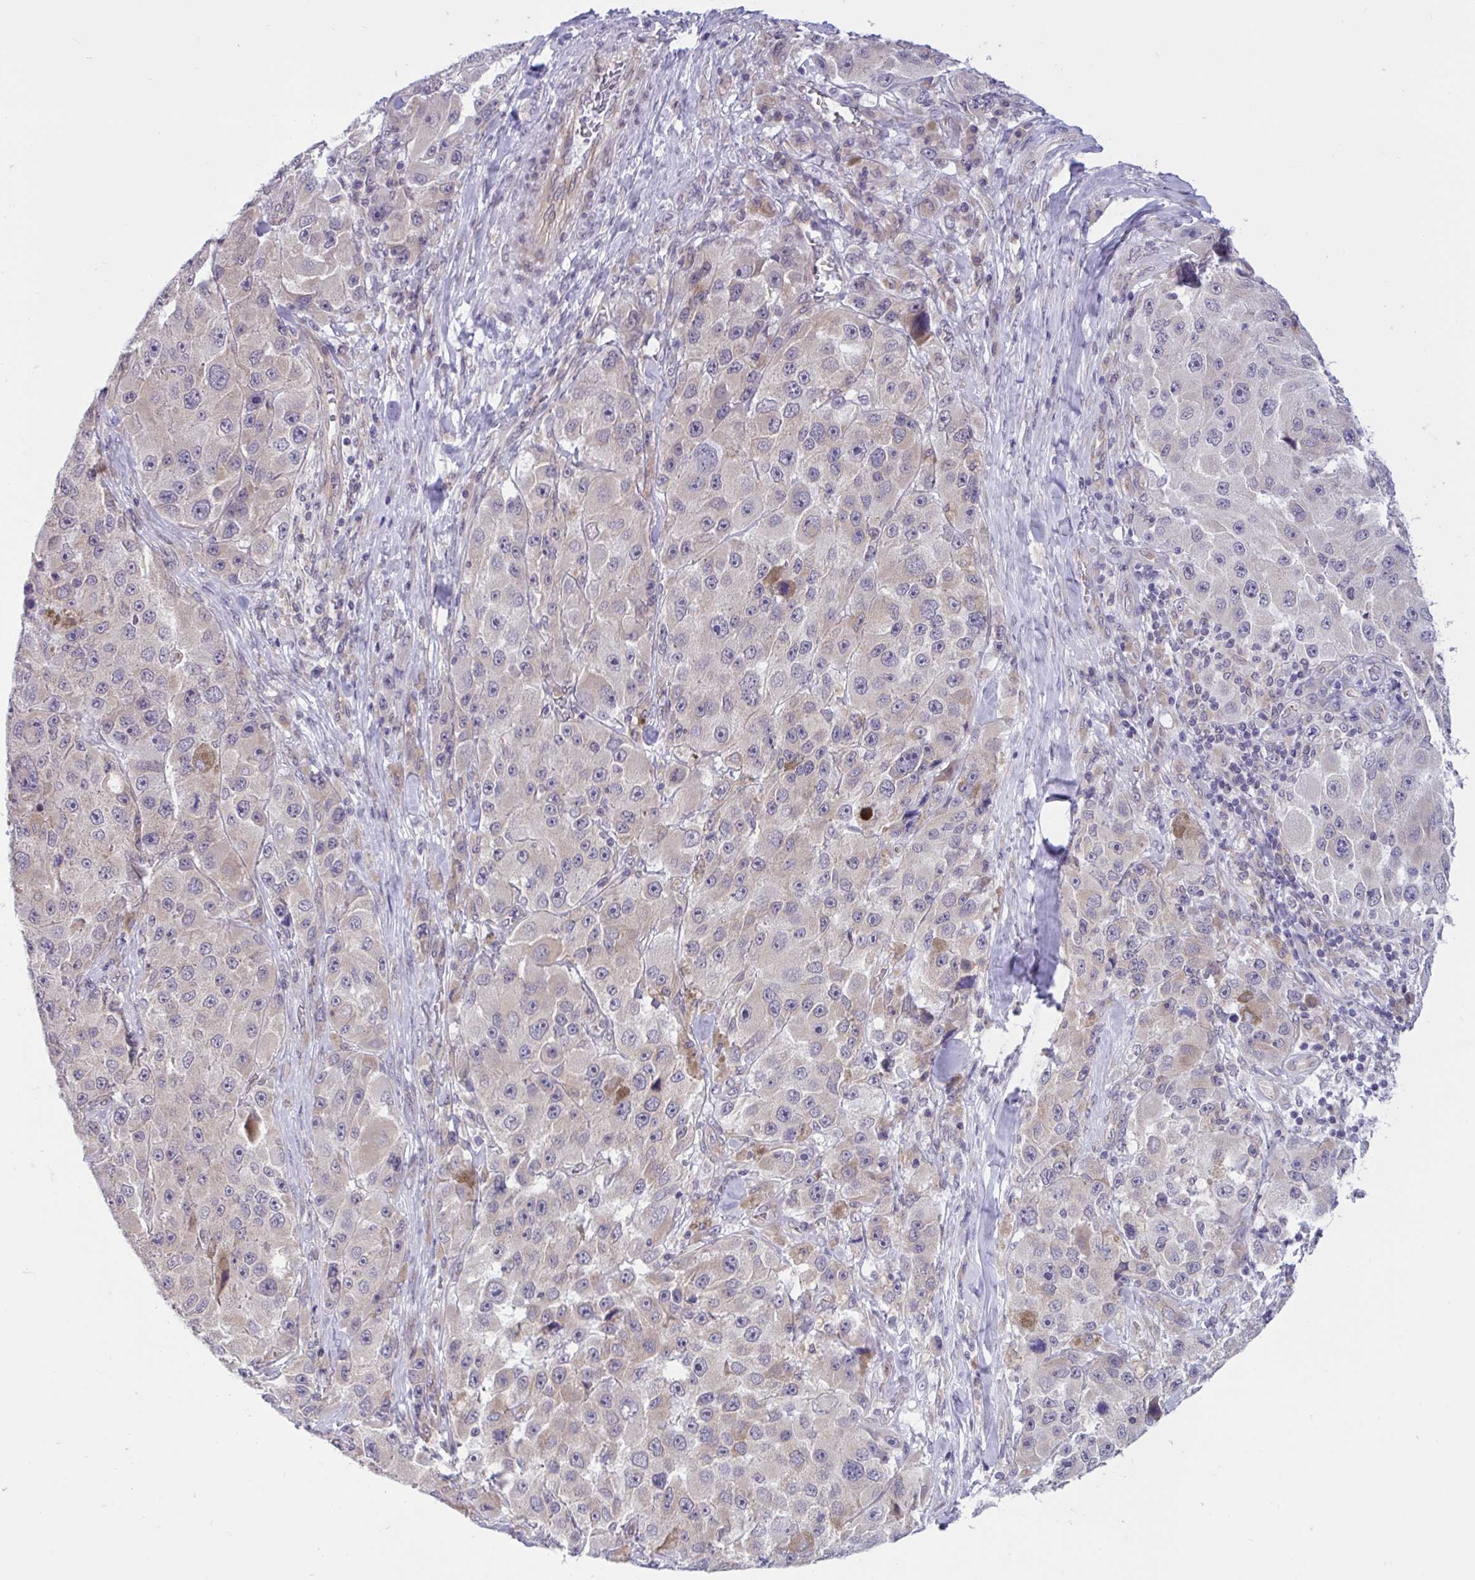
{"staining": {"intensity": "moderate", "quantity": "<25%", "location": "cytoplasmic/membranous"}, "tissue": "melanoma", "cell_type": "Tumor cells", "image_type": "cancer", "snomed": [{"axis": "morphology", "description": "Malignant melanoma, Metastatic site"}, {"axis": "topography", "description": "Lymph node"}], "caption": "Protein staining exhibits moderate cytoplasmic/membranous positivity in about <25% of tumor cells in melanoma.", "gene": "CAMLG", "patient": {"sex": "male", "age": 62}}